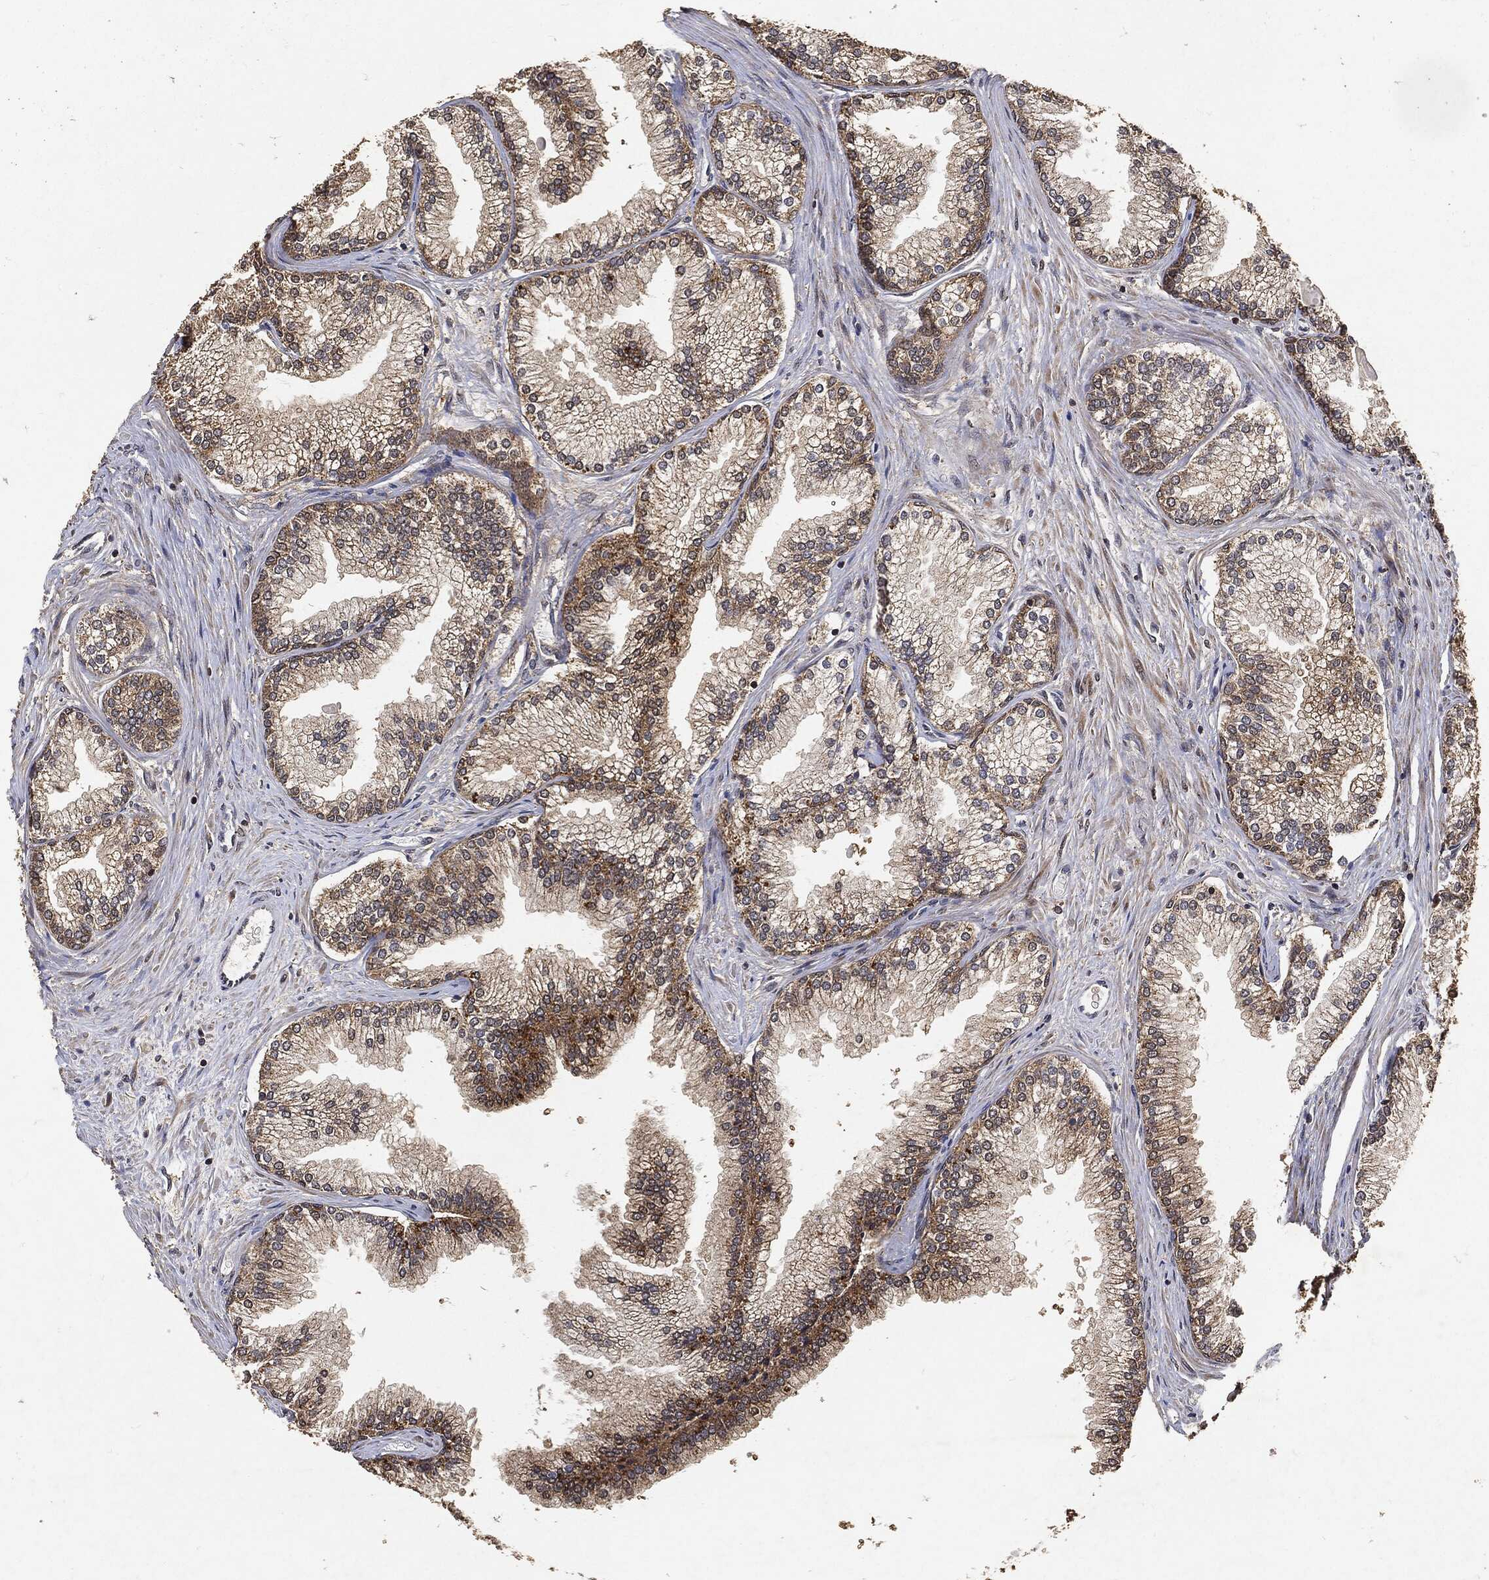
{"staining": {"intensity": "moderate", "quantity": "25%-75%", "location": "cytoplasmic/membranous"}, "tissue": "prostate", "cell_type": "Glandular cells", "image_type": "normal", "snomed": [{"axis": "morphology", "description": "Normal tissue, NOS"}, {"axis": "topography", "description": "Prostate"}], "caption": "This micrograph exhibits unremarkable prostate stained with immunohistochemistry to label a protein in brown. The cytoplasmic/membranous of glandular cells show moderate positivity for the protein. Nuclei are counter-stained blue.", "gene": "ZNF226", "patient": {"sex": "male", "age": 72}}